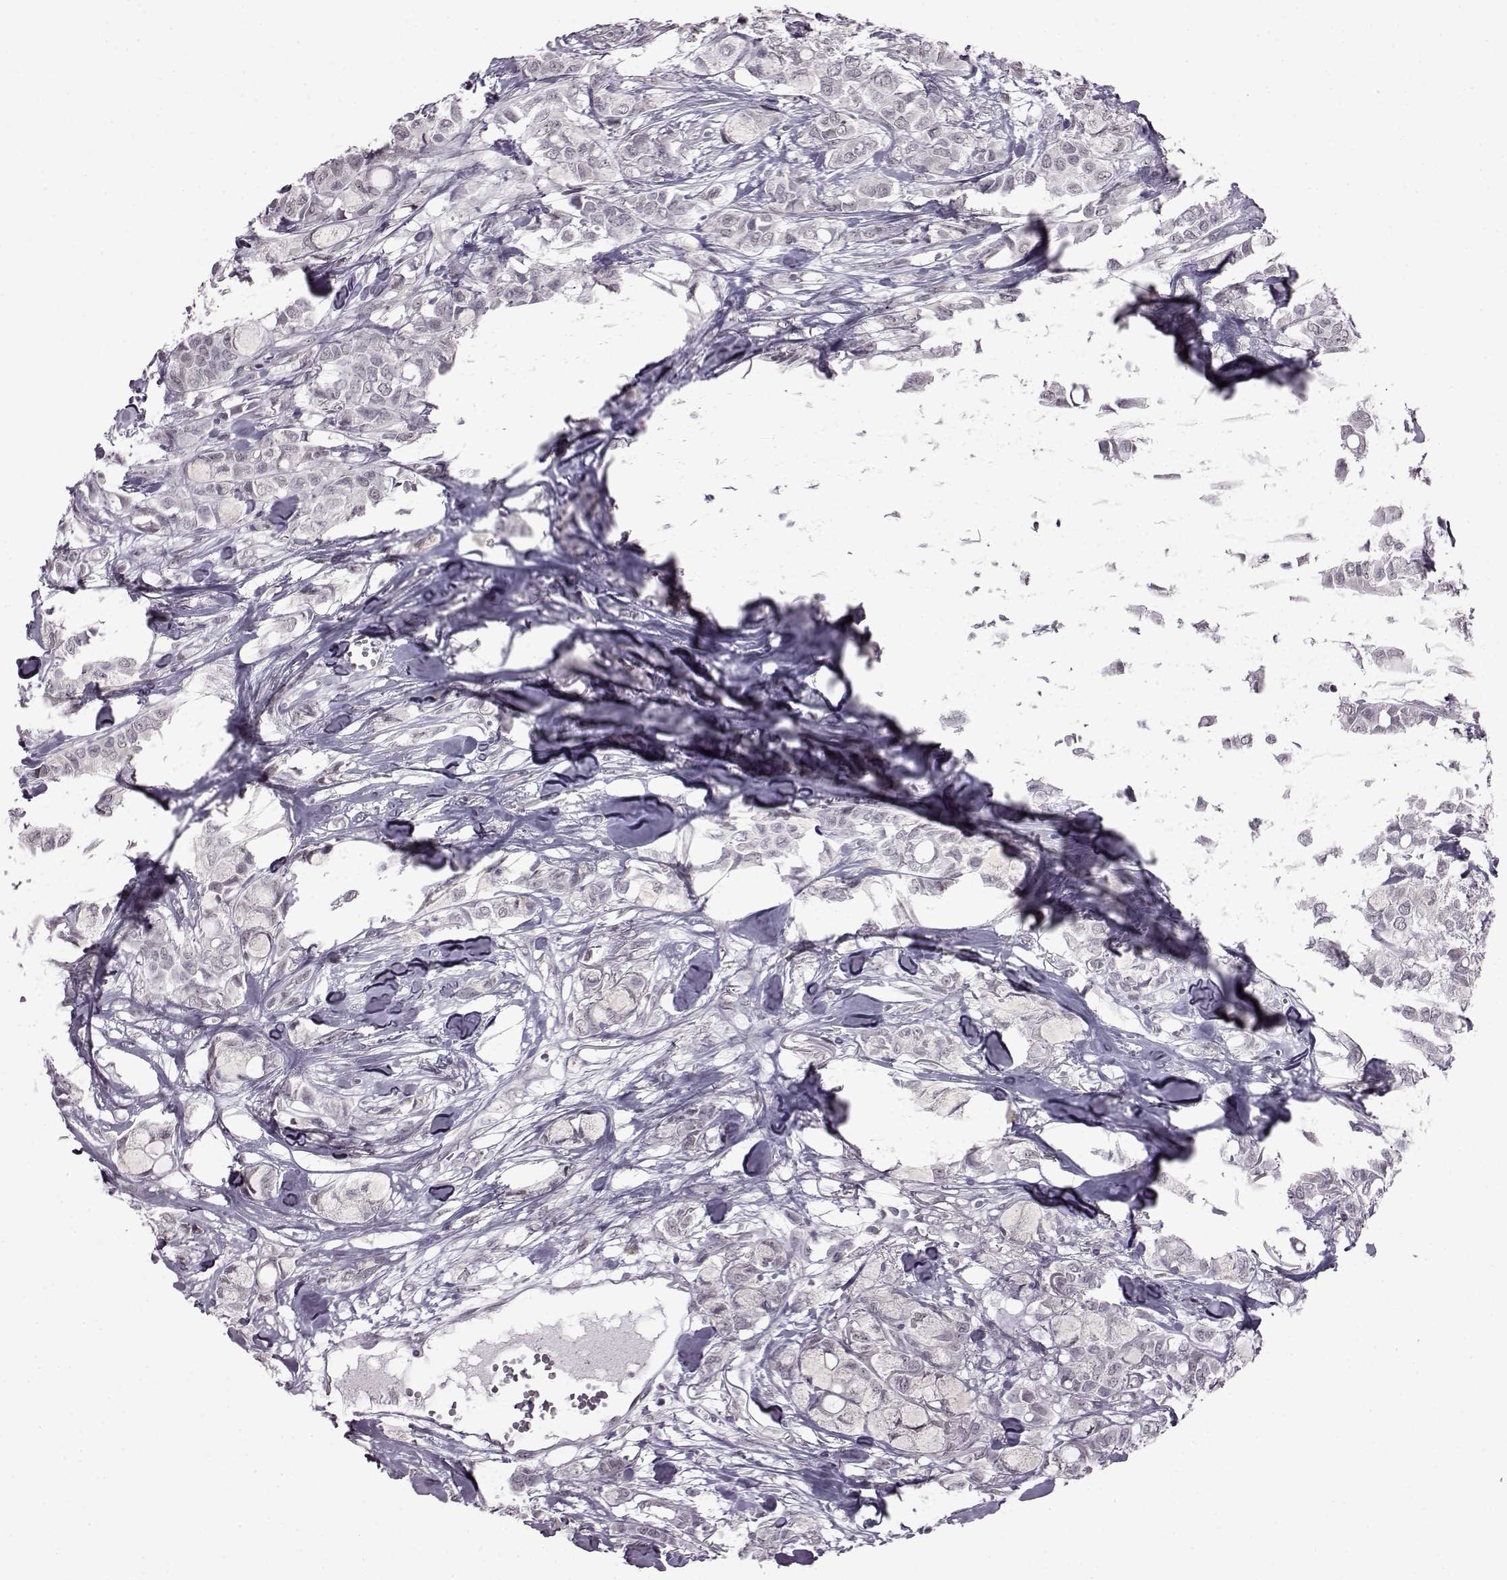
{"staining": {"intensity": "negative", "quantity": "none", "location": "none"}, "tissue": "breast cancer", "cell_type": "Tumor cells", "image_type": "cancer", "snomed": [{"axis": "morphology", "description": "Duct carcinoma"}, {"axis": "topography", "description": "Breast"}], "caption": "Human breast infiltrating ductal carcinoma stained for a protein using IHC reveals no positivity in tumor cells.", "gene": "SLC28A2", "patient": {"sex": "female", "age": 85}}